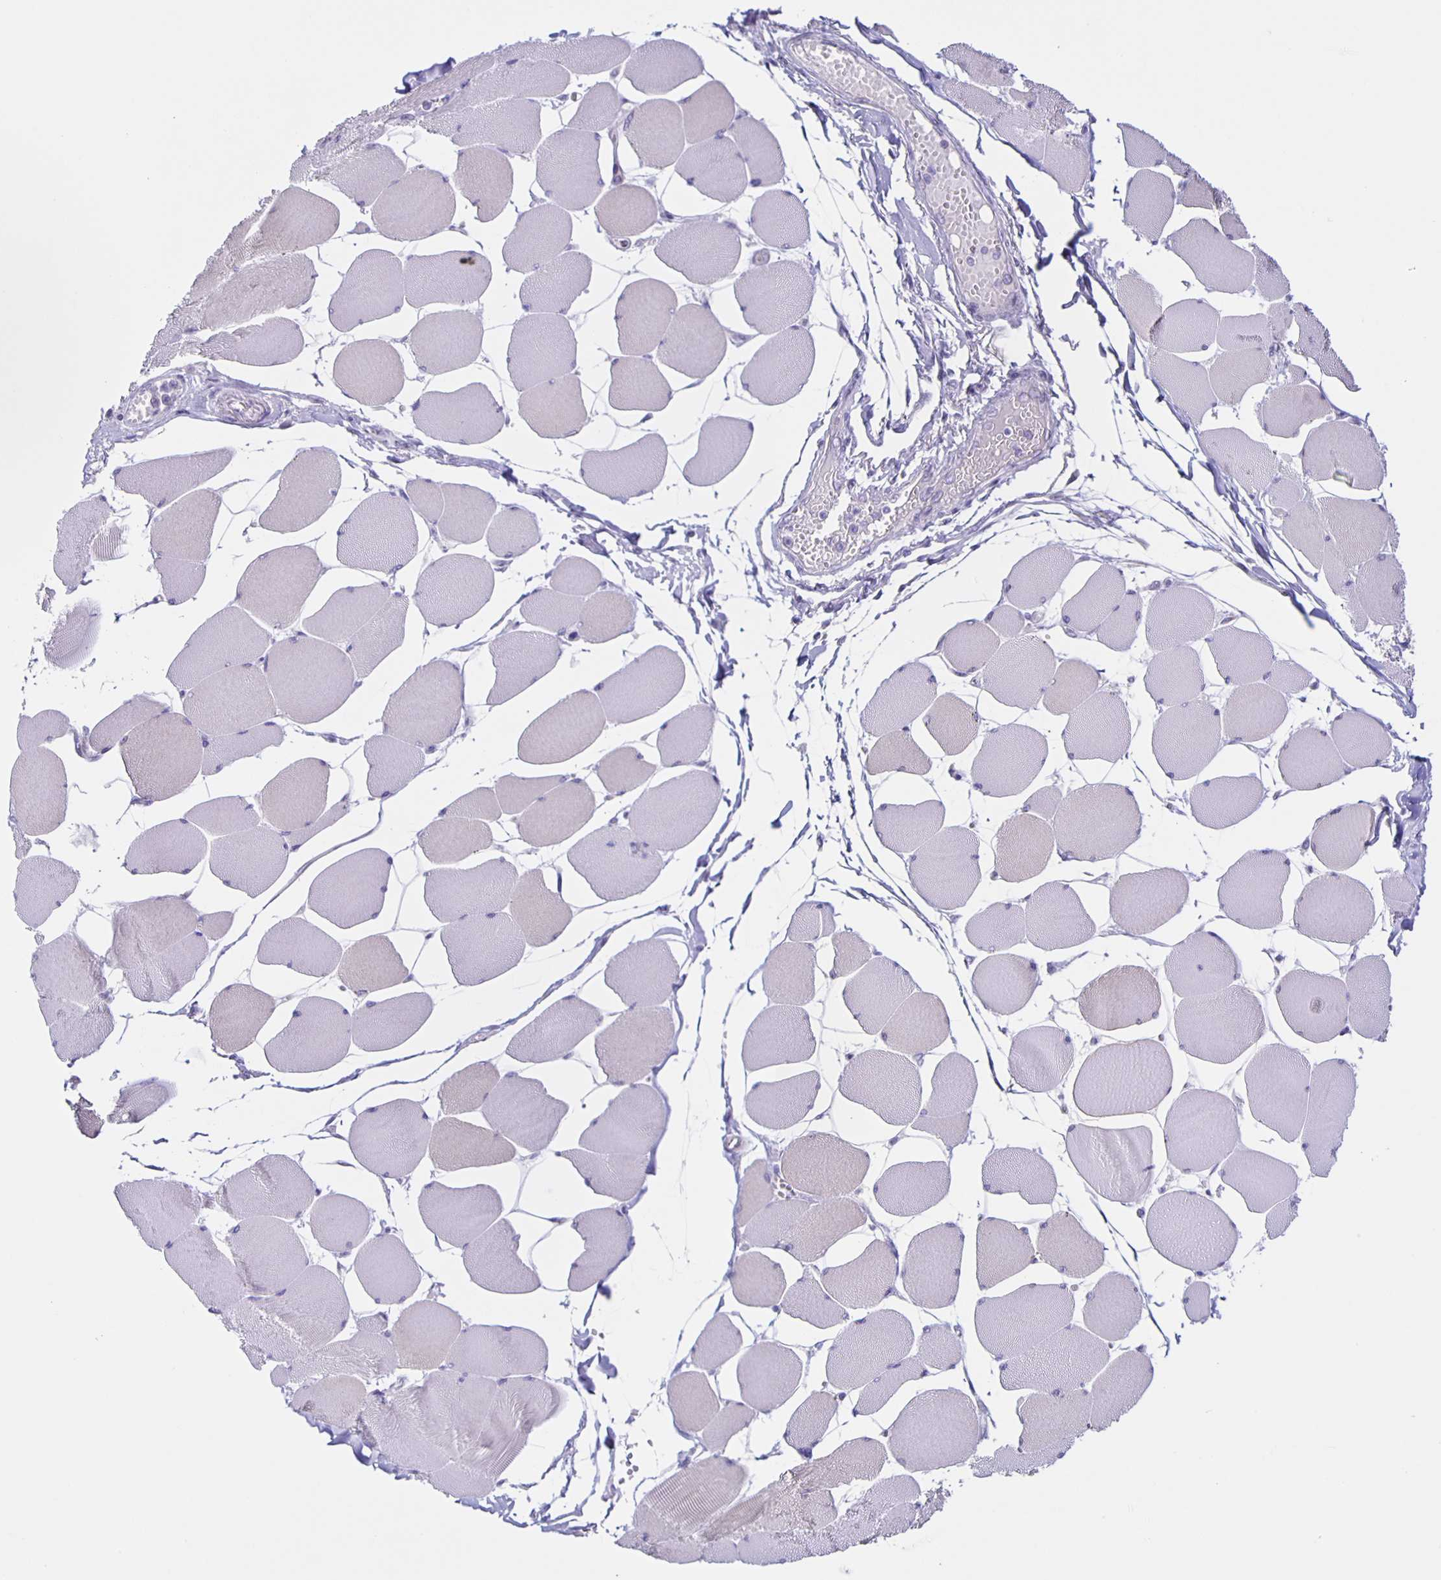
{"staining": {"intensity": "weak", "quantity": "<25%", "location": "cytoplasmic/membranous"}, "tissue": "skeletal muscle", "cell_type": "Myocytes", "image_type": "normal", "snomed": [{"axis": "morphology", "description": "Normal tissue, NOS"}, {"axis": "topography", "description": "Skeletal muscle"}], "caption": "This is a photomicrograph of immunohistochemistry (IHC) staining of benign skeletal muscle, which shows no staining in myocytes.", "gene": "SLC12A3", "patient": {"sex": "female", "age": 75}}